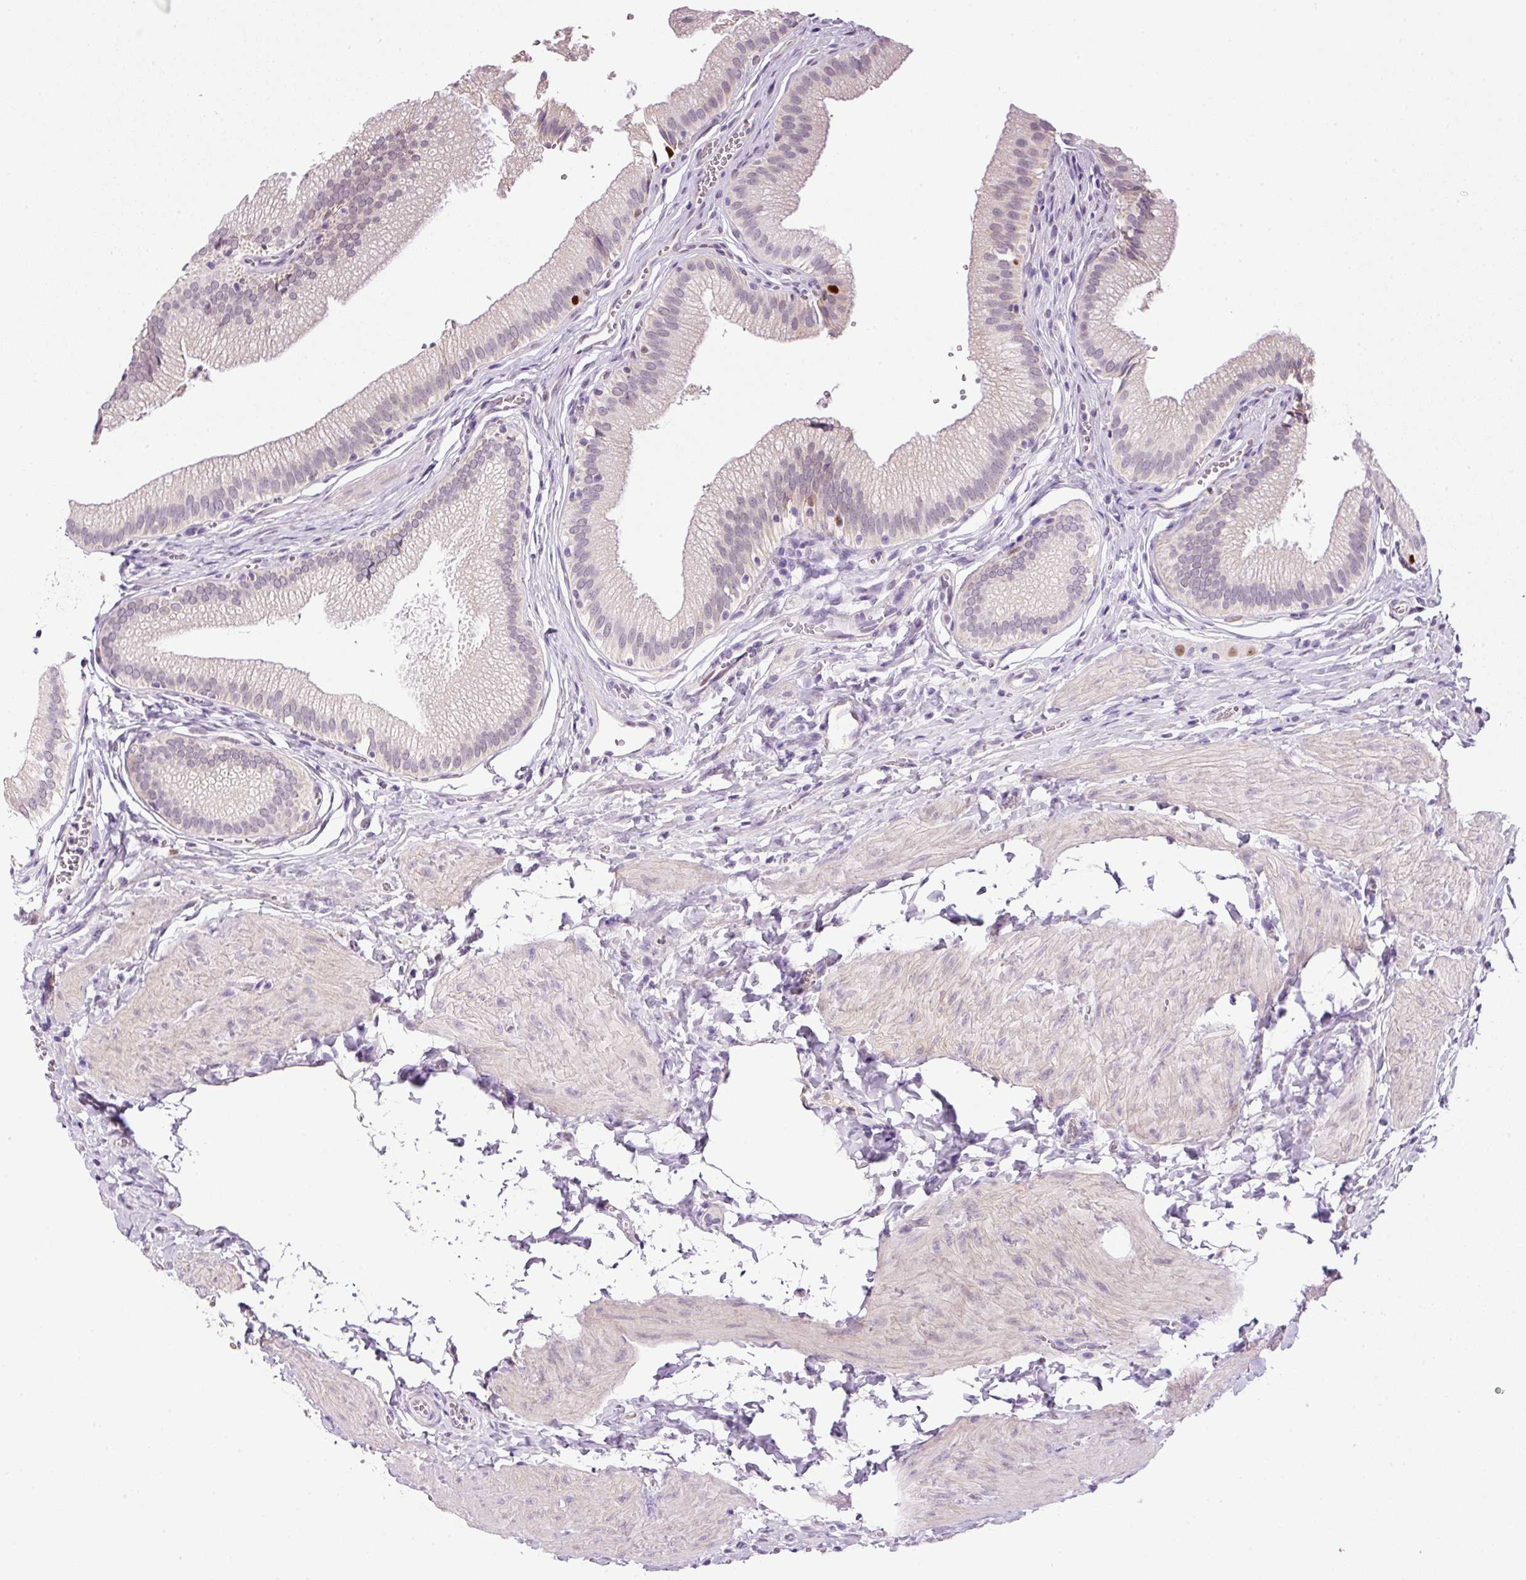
{"staining": {"intensity": "moderate", "quantity": "<25%", "location": "cytoplasmic/membranous,nuclear"}, "tissue": "gallbladder", "cell_type": "Glandular cells", "image_type": "normal", "snomed": [{"axis": "morphology", "description": "Normal tissue, NOS"}, {"axis": "topography", "description": "Gallbladder"}, {"axis": "topography", "description": "Peripheral nerve tissue"}], "caption": "Brown immunohistochemical staining in normal gallbladder reveals moderate cytoplasmic/membranous,nuclear staining in approximately <25% of glandular cells. The staining is performed using DAB brown chromogen to label protein expression. The nuclei are counter-stained blue using hematoxylin.", "gene": "KPNA2", "patient": {"sex": "male", "age": 17}}